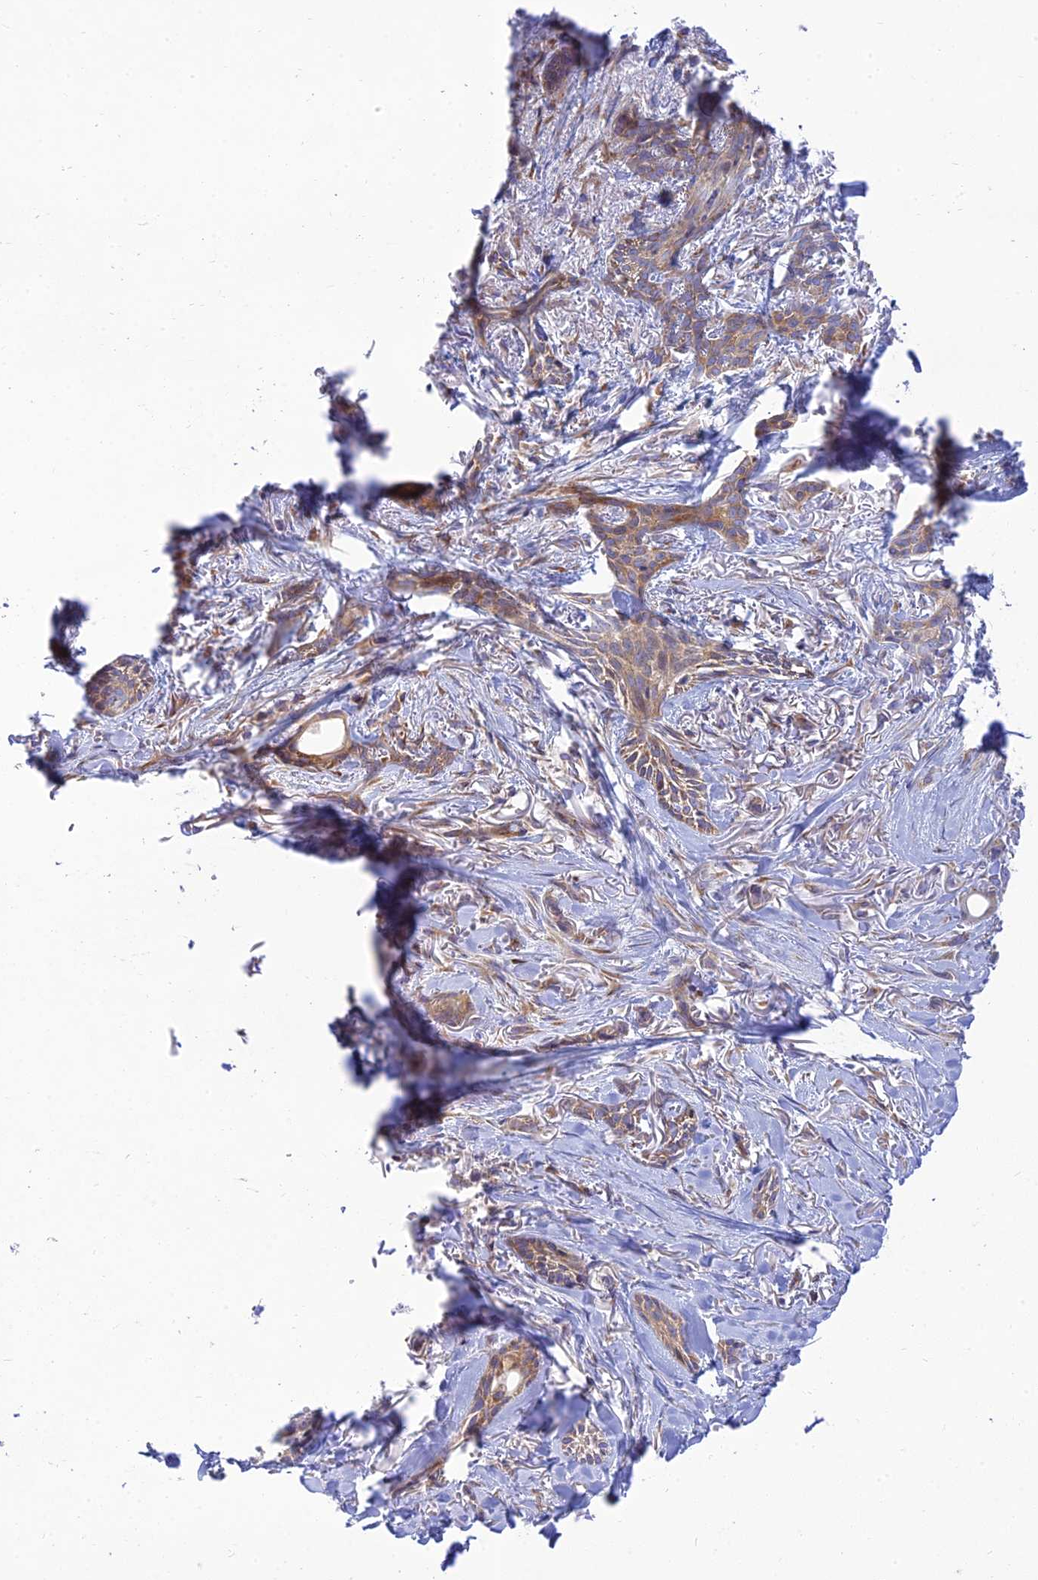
{"staining": {"intensity": "moderate", "quantity": ">75%", "location": "cytoplasmic/membranous"}, "tissue": "skin cancer", "cell_type": "Tumor cells", "image_type": "cancer", "snomed": [{"axis": "morphology", "description": "Basal cell carcinoma"}, {"axis": "topography", "description": "Skin"}], "caption": "Human basal cell carcinoma (skin) stained with a protein marker reveals moderate staining in tumor cells.", "gene": "PIMREG", "patient": {"sex": "female", "age": 59}}